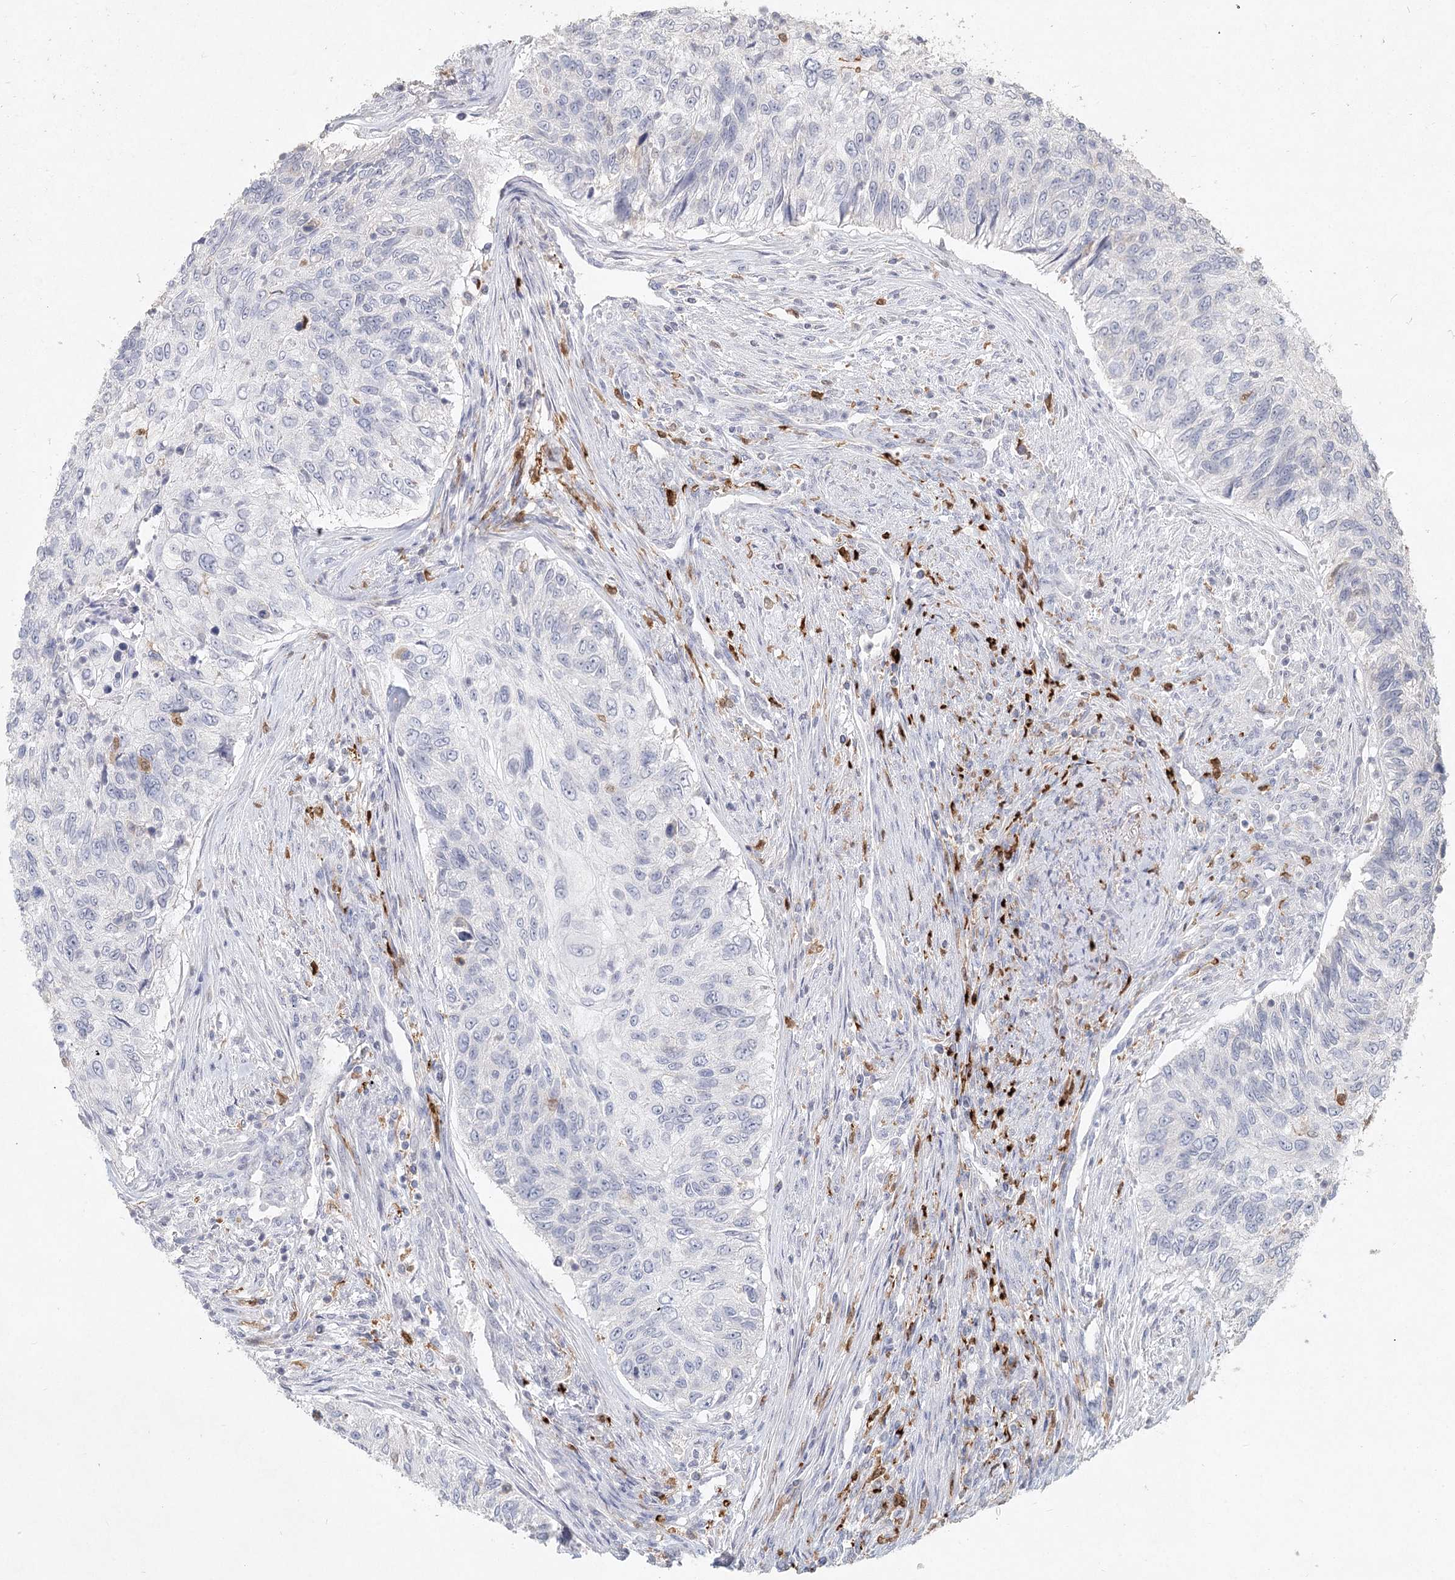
{"staining": {"intensity": "negative", "quantity": "none", "location": "none"}, "tissue": "urothelial cancer", "cell_type": "Tumor cells", "image_type": "cancer", "snomed": [{"axis": "morphology", "description": "Urothelial carcinoma, High grade"}, {"axis": "topography", "description": "Urinary bladder"}], "caption": "Immunohistochemical staining of high-grade urothelial carcinoma reveals no significant positivity in tumor cells.", "gene": "ARSI", "patient": {"sex": "female", "age": 60}}